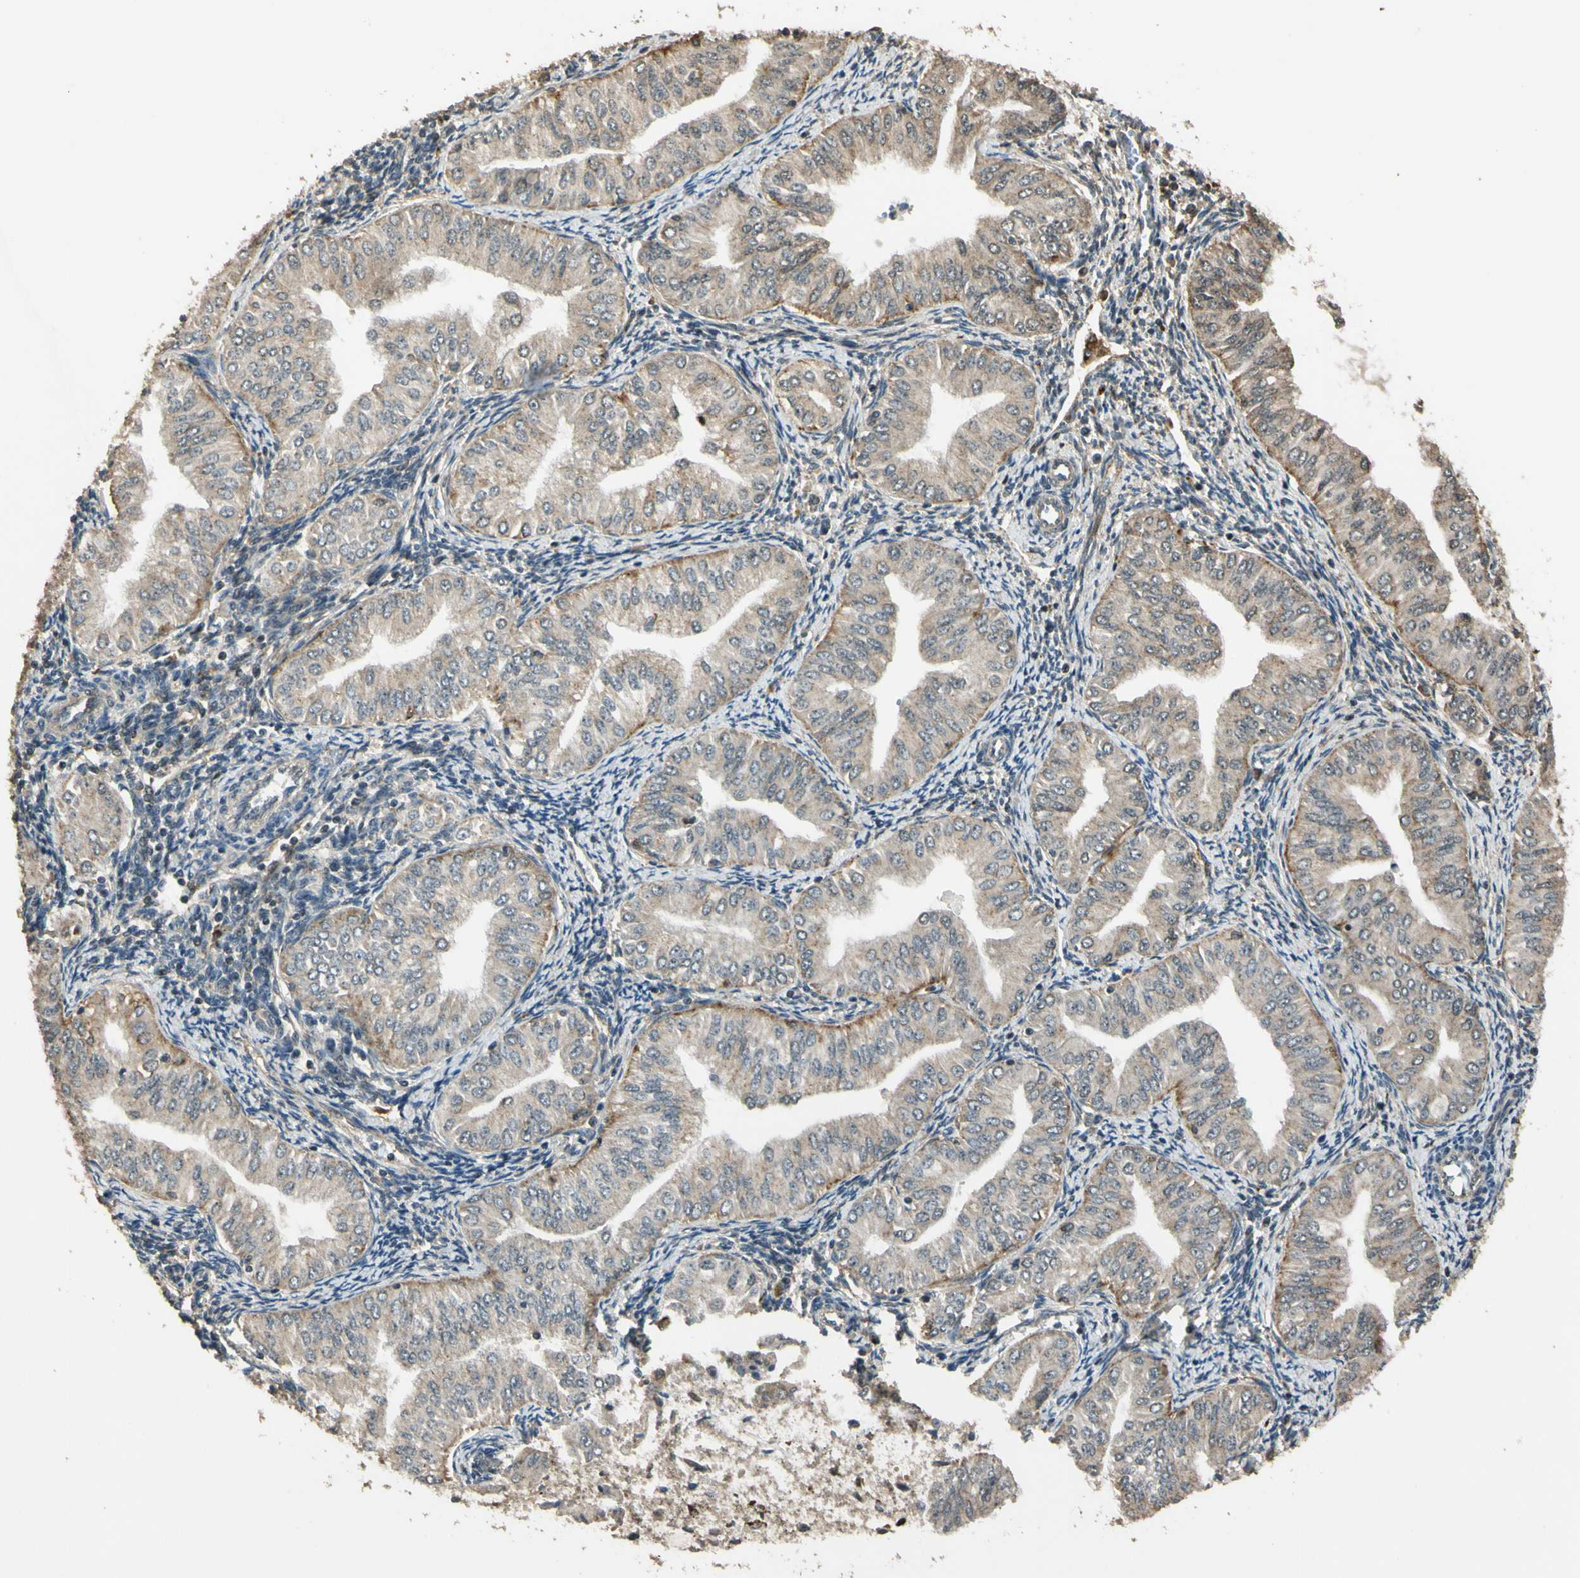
{"staining": {"intensity": "moderate", "quantity": "25%-75%", "location": "cytoplasmic/membranous"}, "tissue": "endometrial cancer", "cell_type": "Tumor cells", "image_type": "cancer", "snomed": [{"axis": "morphology", "description": "Normal tissue, NOS"}, {"axis": "morphology", "description": "Adenocarcinoma, NOS"}, {"axis": "topography", "description": "Endometrium"}], "caption": "IHC micrograph of human adenocarcinoma (endometrial) stained for a protein (brown), which shows medium levels of moderate cytoplasmic/membranous expression in approximately 25%-75% of tumor cells.", "gene": "LAMTOR1", "patient": {"sex": "female", "age": 53}}